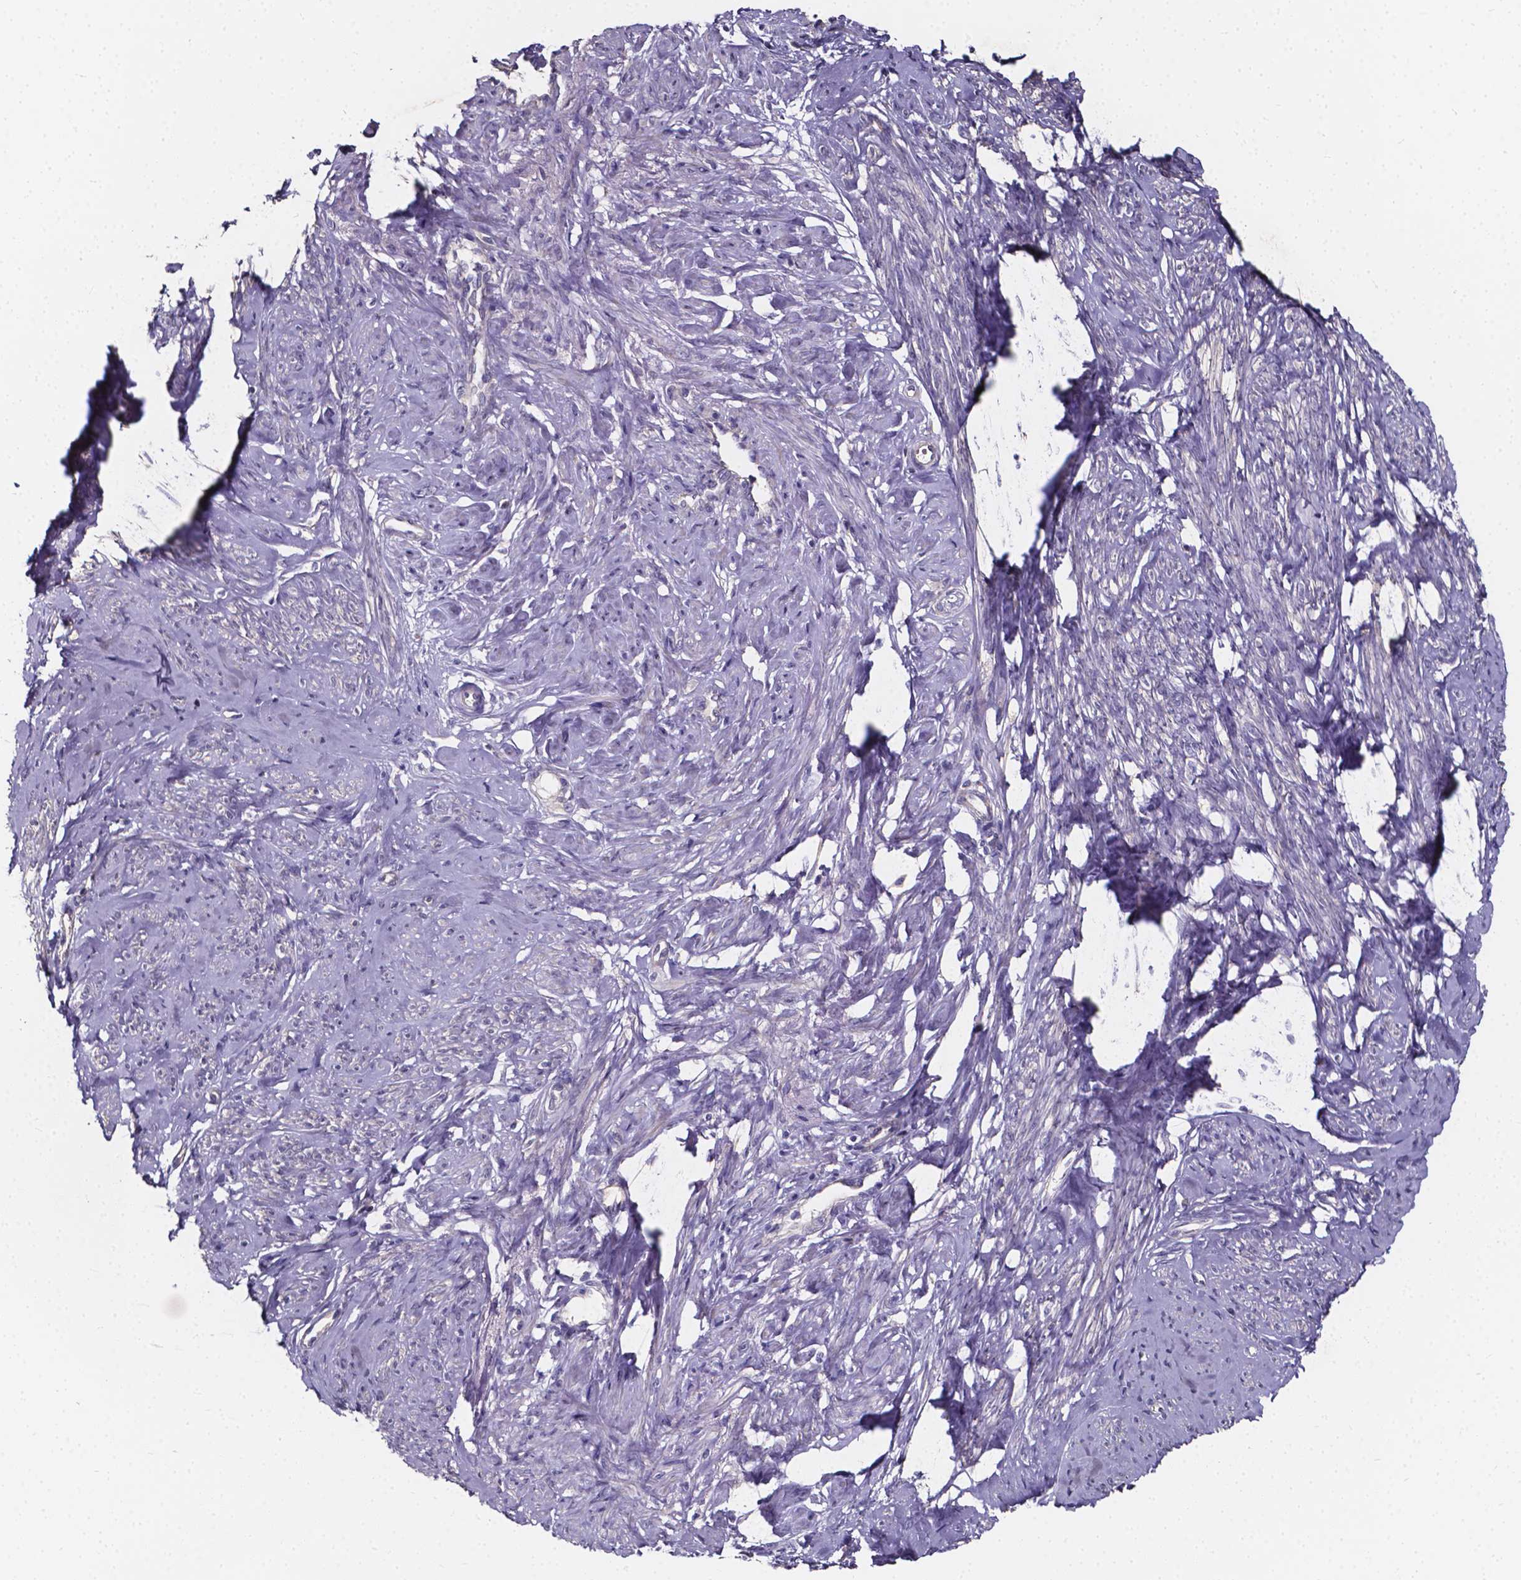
{"staining": {"intensity": "negative", "quantity": "none", "location": "none"}, "tissue": "smooth muscle", "cell_type": "Smooth muscle cells", "image_type": "normal", "snomed": [{"axis": "morphology", "description": "Normal tissue, NOS"}, {"axis": "topography", "description": "Smooth muscle"}], "caption": "Smooth muscle cells are negative for brown protein staining in normal smooth muscle. Nuclei are stained in blue.", "gene": "THEMIS", "patient": {"sex": "female", "age": 48}}